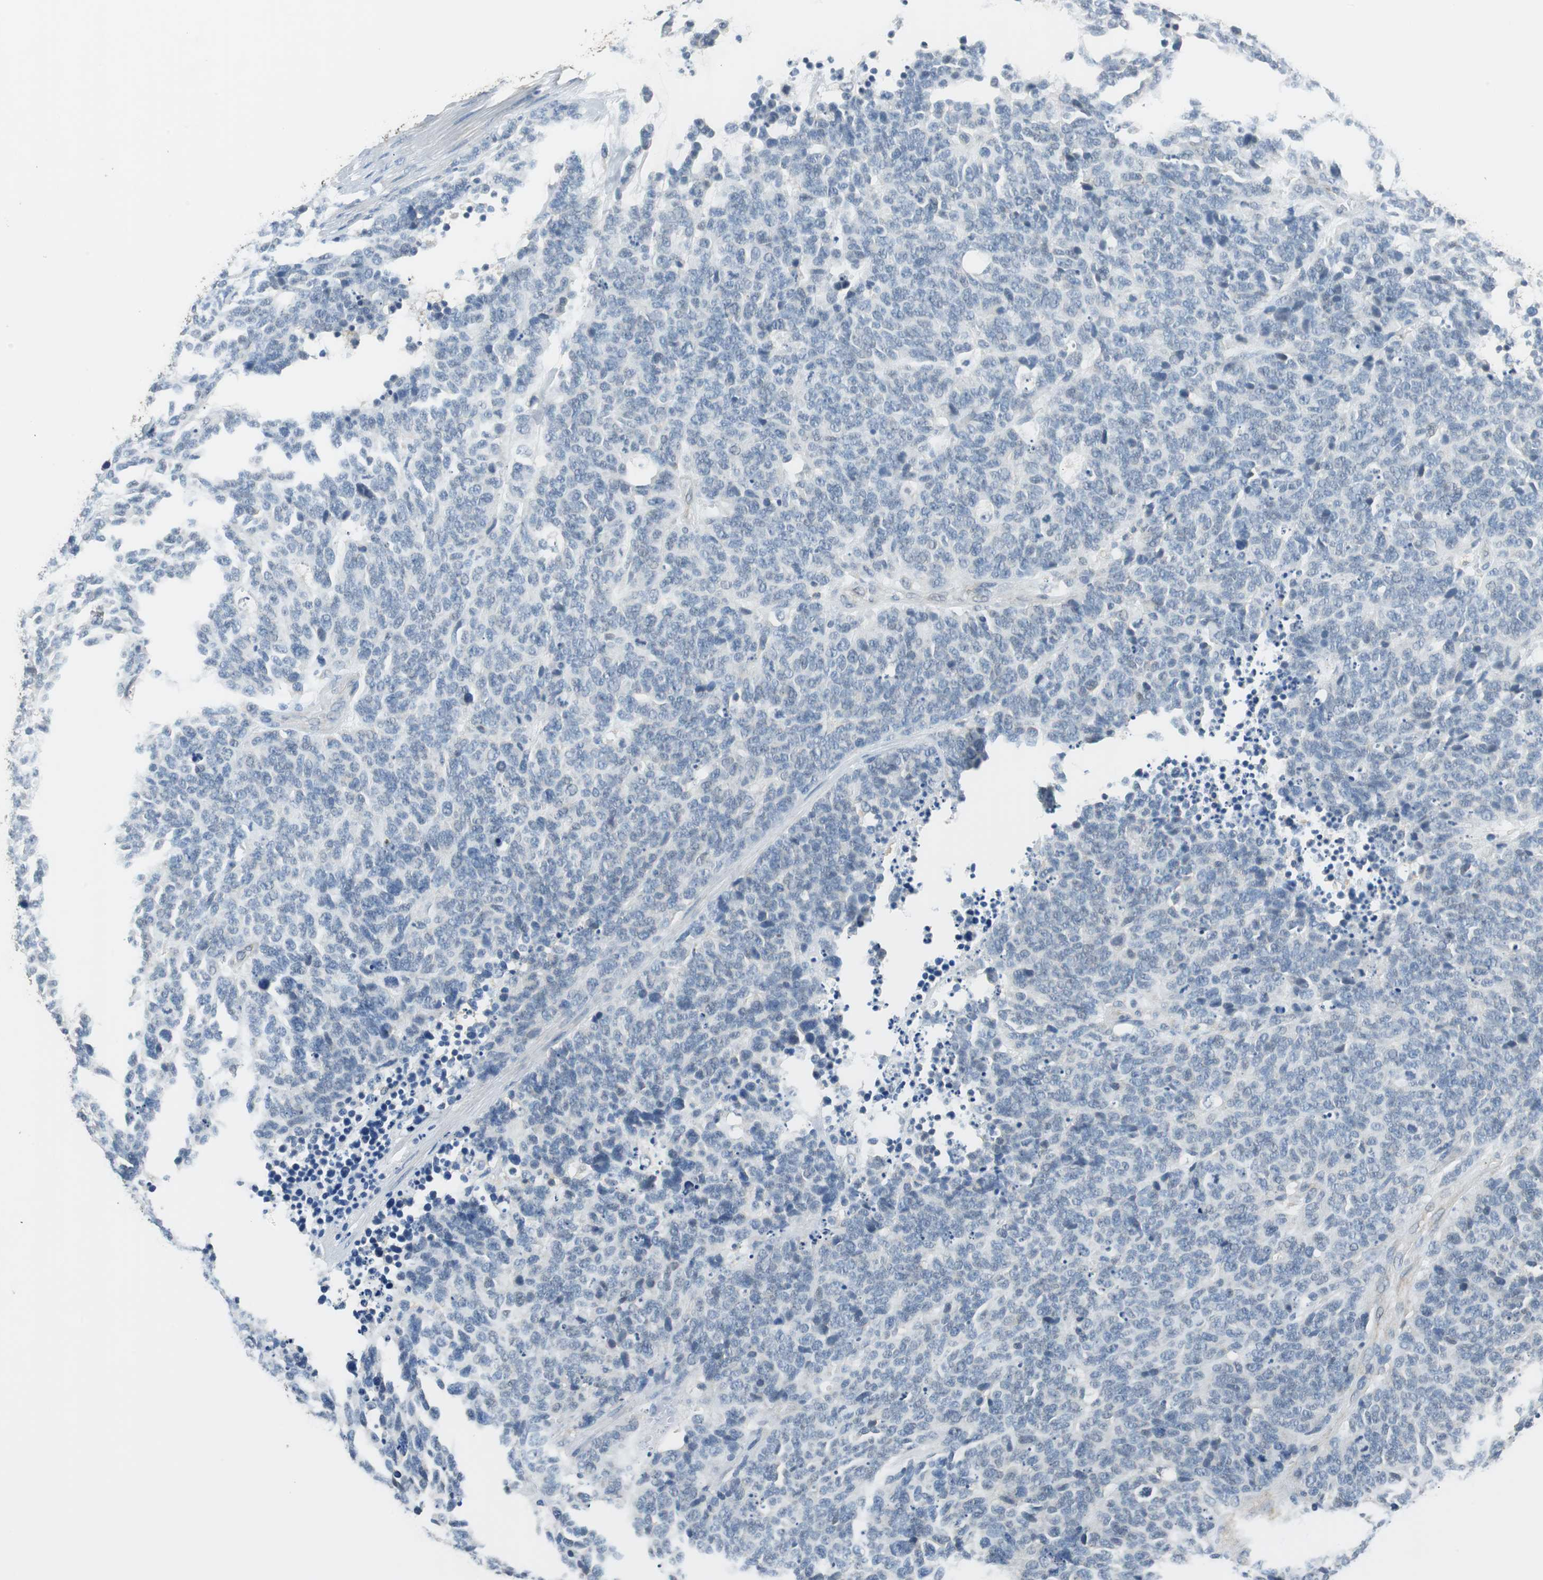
{"staining": {"intensity": "negative", "quantity": "none", "location": "none"}, "tissue": "lung cancer", "cell_type": "Tumor cells", "image_type": "cancer", "snomed": [{"axis": "morphology", "description": "Neoplasm, malignant, NOS"}, {"axis": "topography", "description": "Lung"}], "caption": "Tumor cells show no significant protein positivity in lung malignant neoplasm. Nuclei are stained in blue.", "gene": "ALDH4A1", "patient": {"sex": "female", "age": 58}}